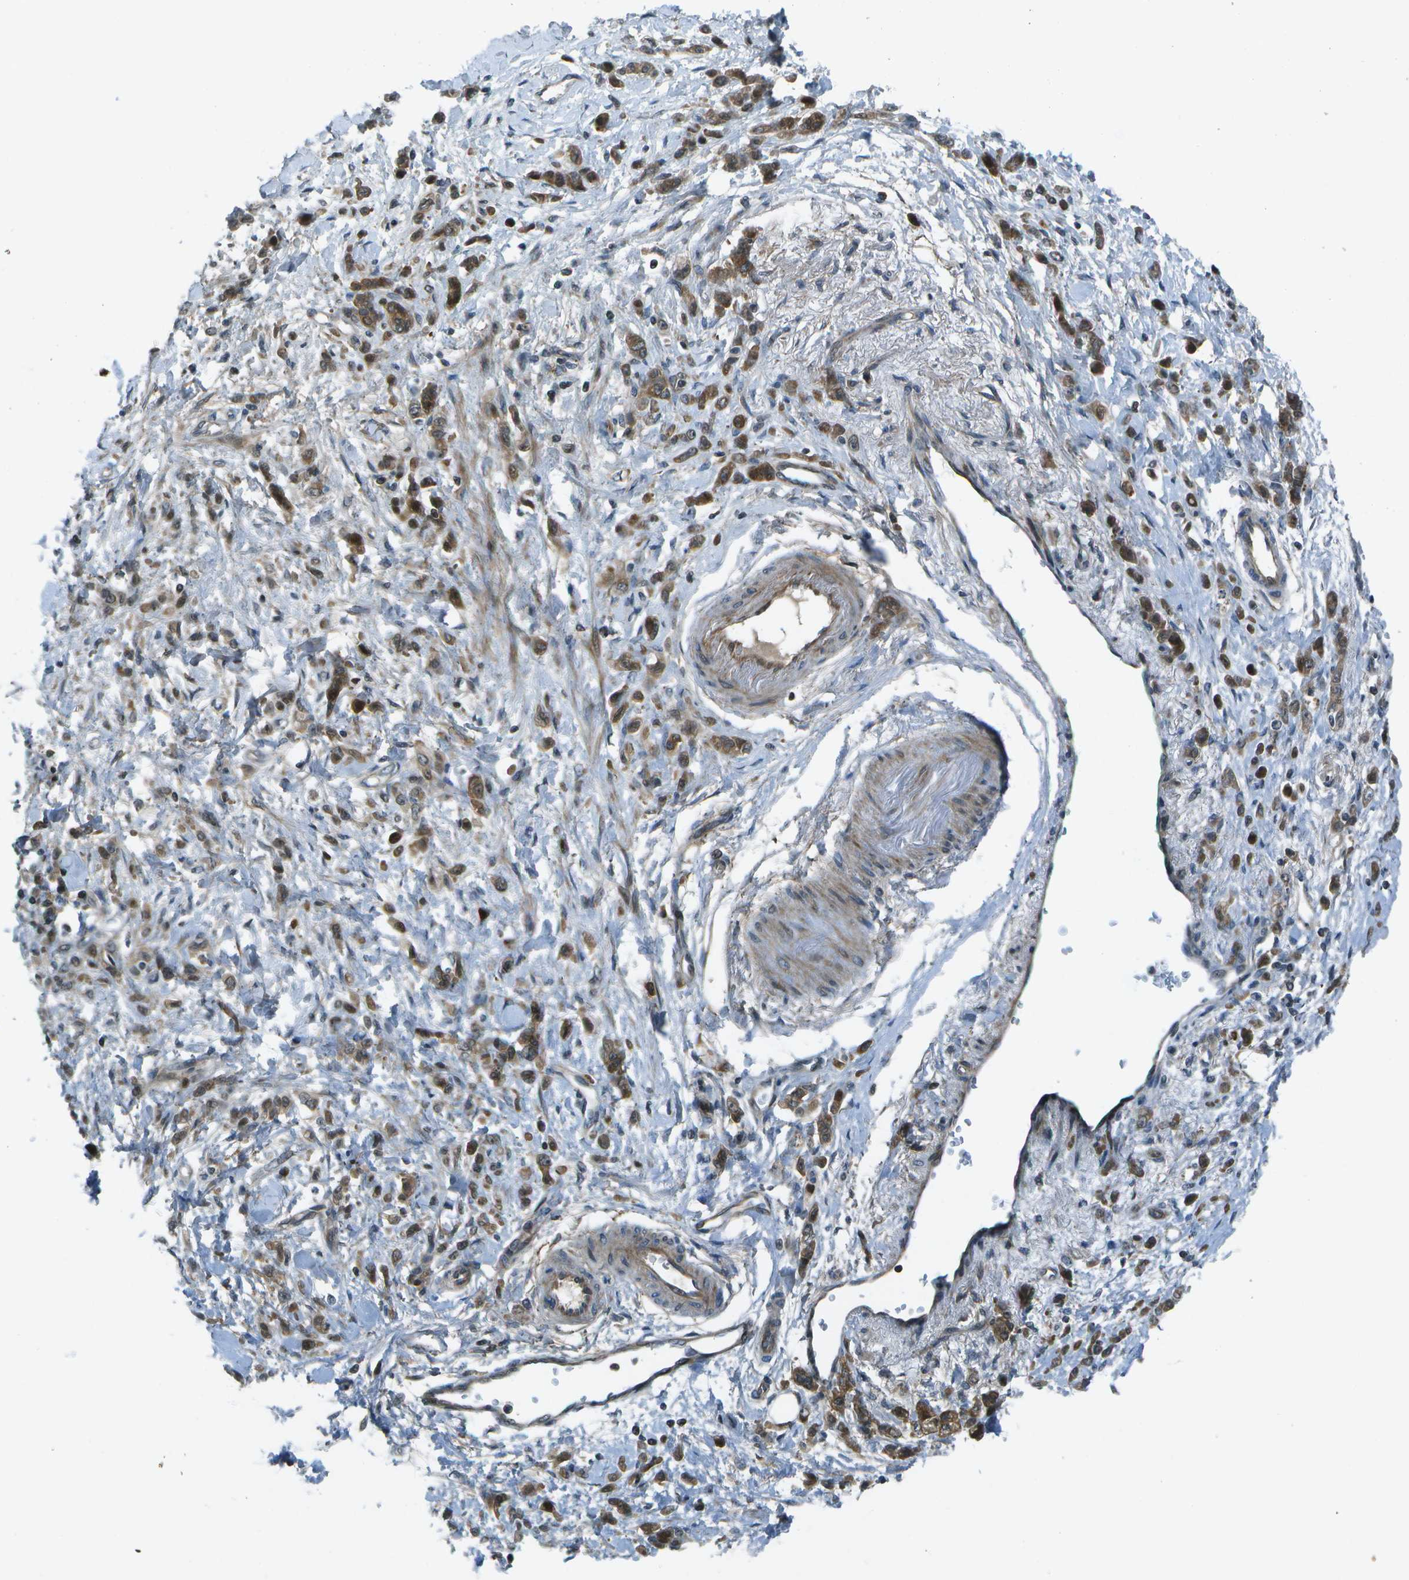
{"staining": {"intensity": "moderate", "quantity": ">75%", "location": "cytoplasmic/membranous"}, "tissue": "stomach cancer", "cell_type": "Tumor cells", "image_type": "cancer", "snomed": [{"axis": "morphology", "description": "Normal tissue, NOS"}, {"axis": "morphology", "description": "Adenocarcinoma, NOS"}, {"axis": "topography", "description": "Stomach"}], "caption": "This is a photomicrograph of immunohistochemistry staining of stomach cancer (adenocarcinoma), which shows moderate staining in the cytoplasmic/membranous of tumor cells.", "gene": "TMEM19", "patient": {"sex": "male", "age": 82}}